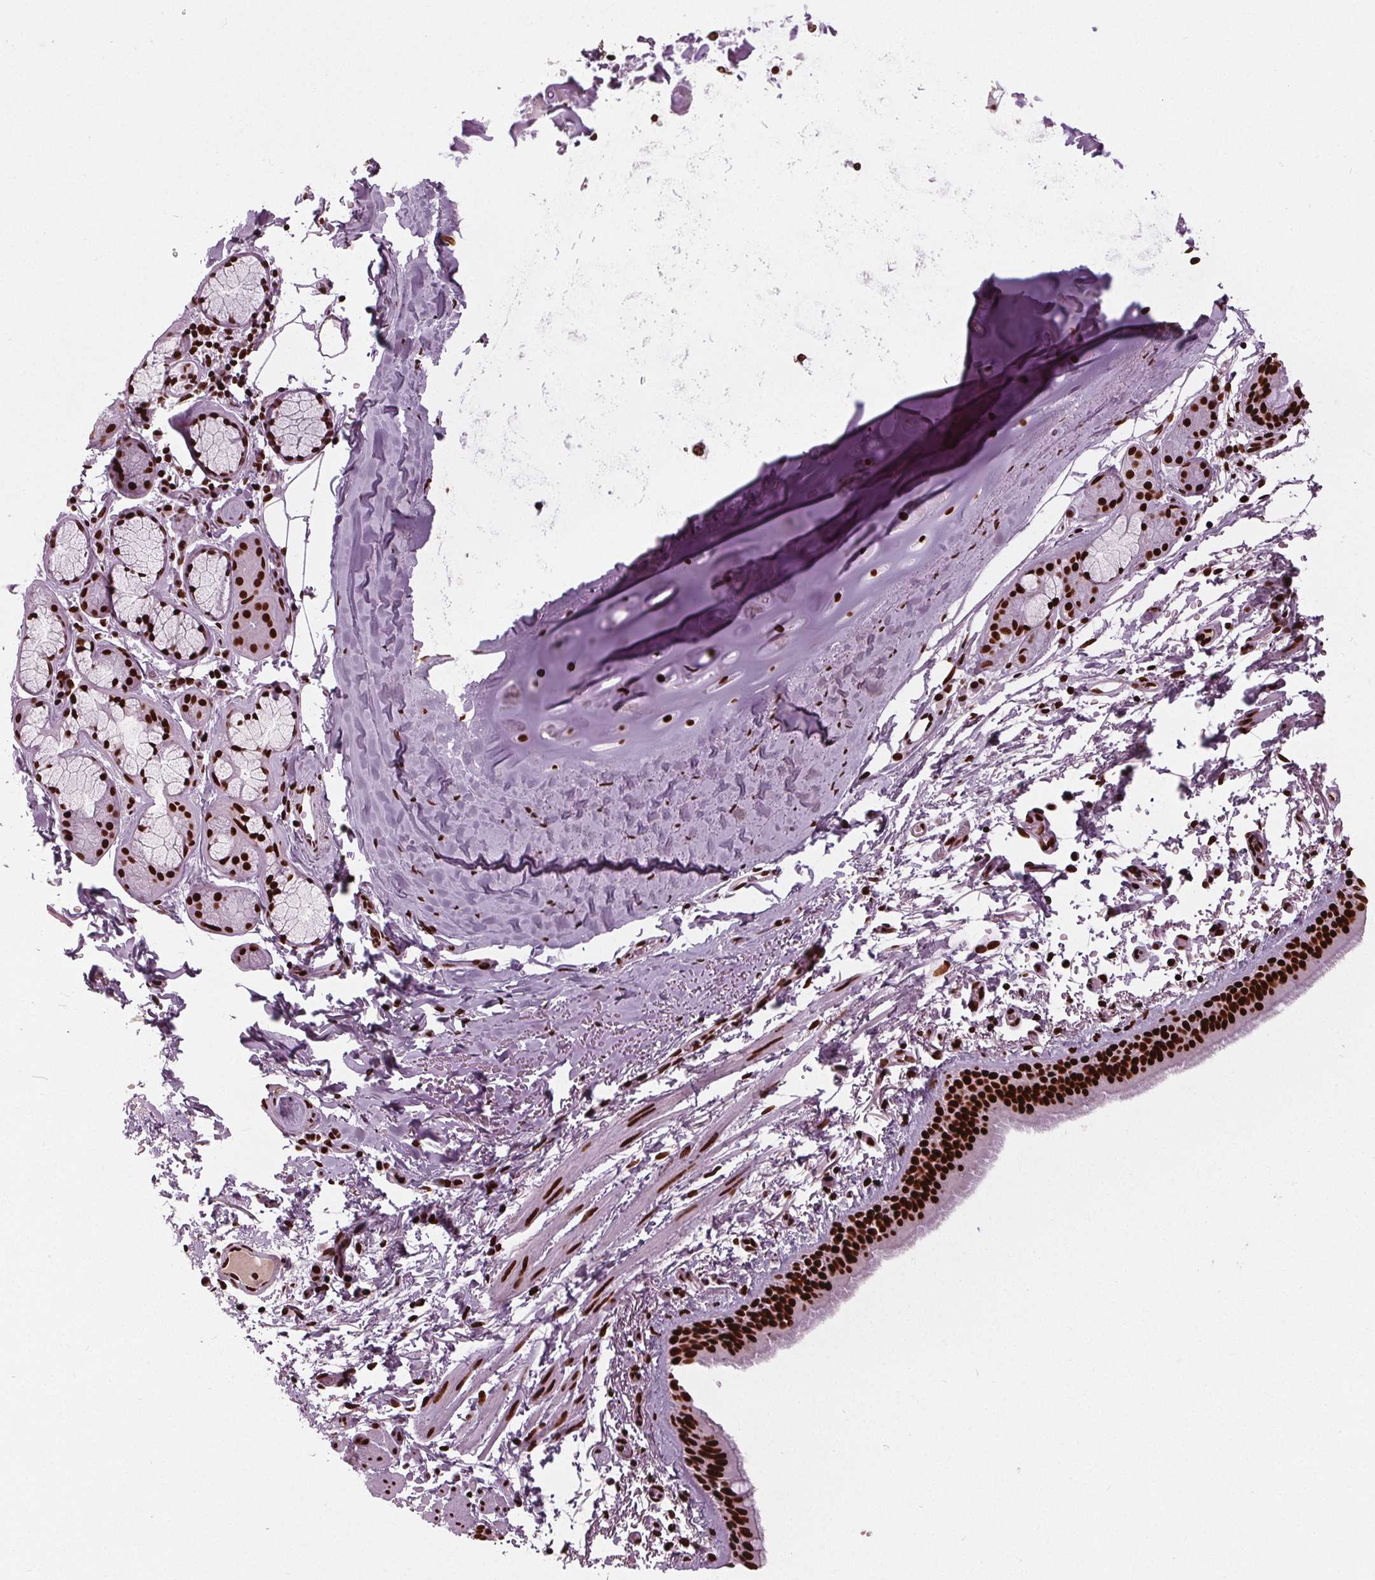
{"staining": {"intensity": "strong", "quantity": ">75%", "location": "nuclear"}, "tissue": "bronchus", "cell_type": "Respiratory epithelial cells", "image_type": "normal", "snomed": [{"axis": "morphology", "description": "Normal tissue, NOS"}, {"axis": "topography", "description": "Bronchus"}], "caption": "Immunohistochemistry (IHC) micrograph of benign bronchus stained for a protein (brown), which demonstrates high levels of strong nuclear staining in about >75% of respiratory epithelial cells.", "gene": "BRD4", "patient": {"sex": "female", "age": 61}}